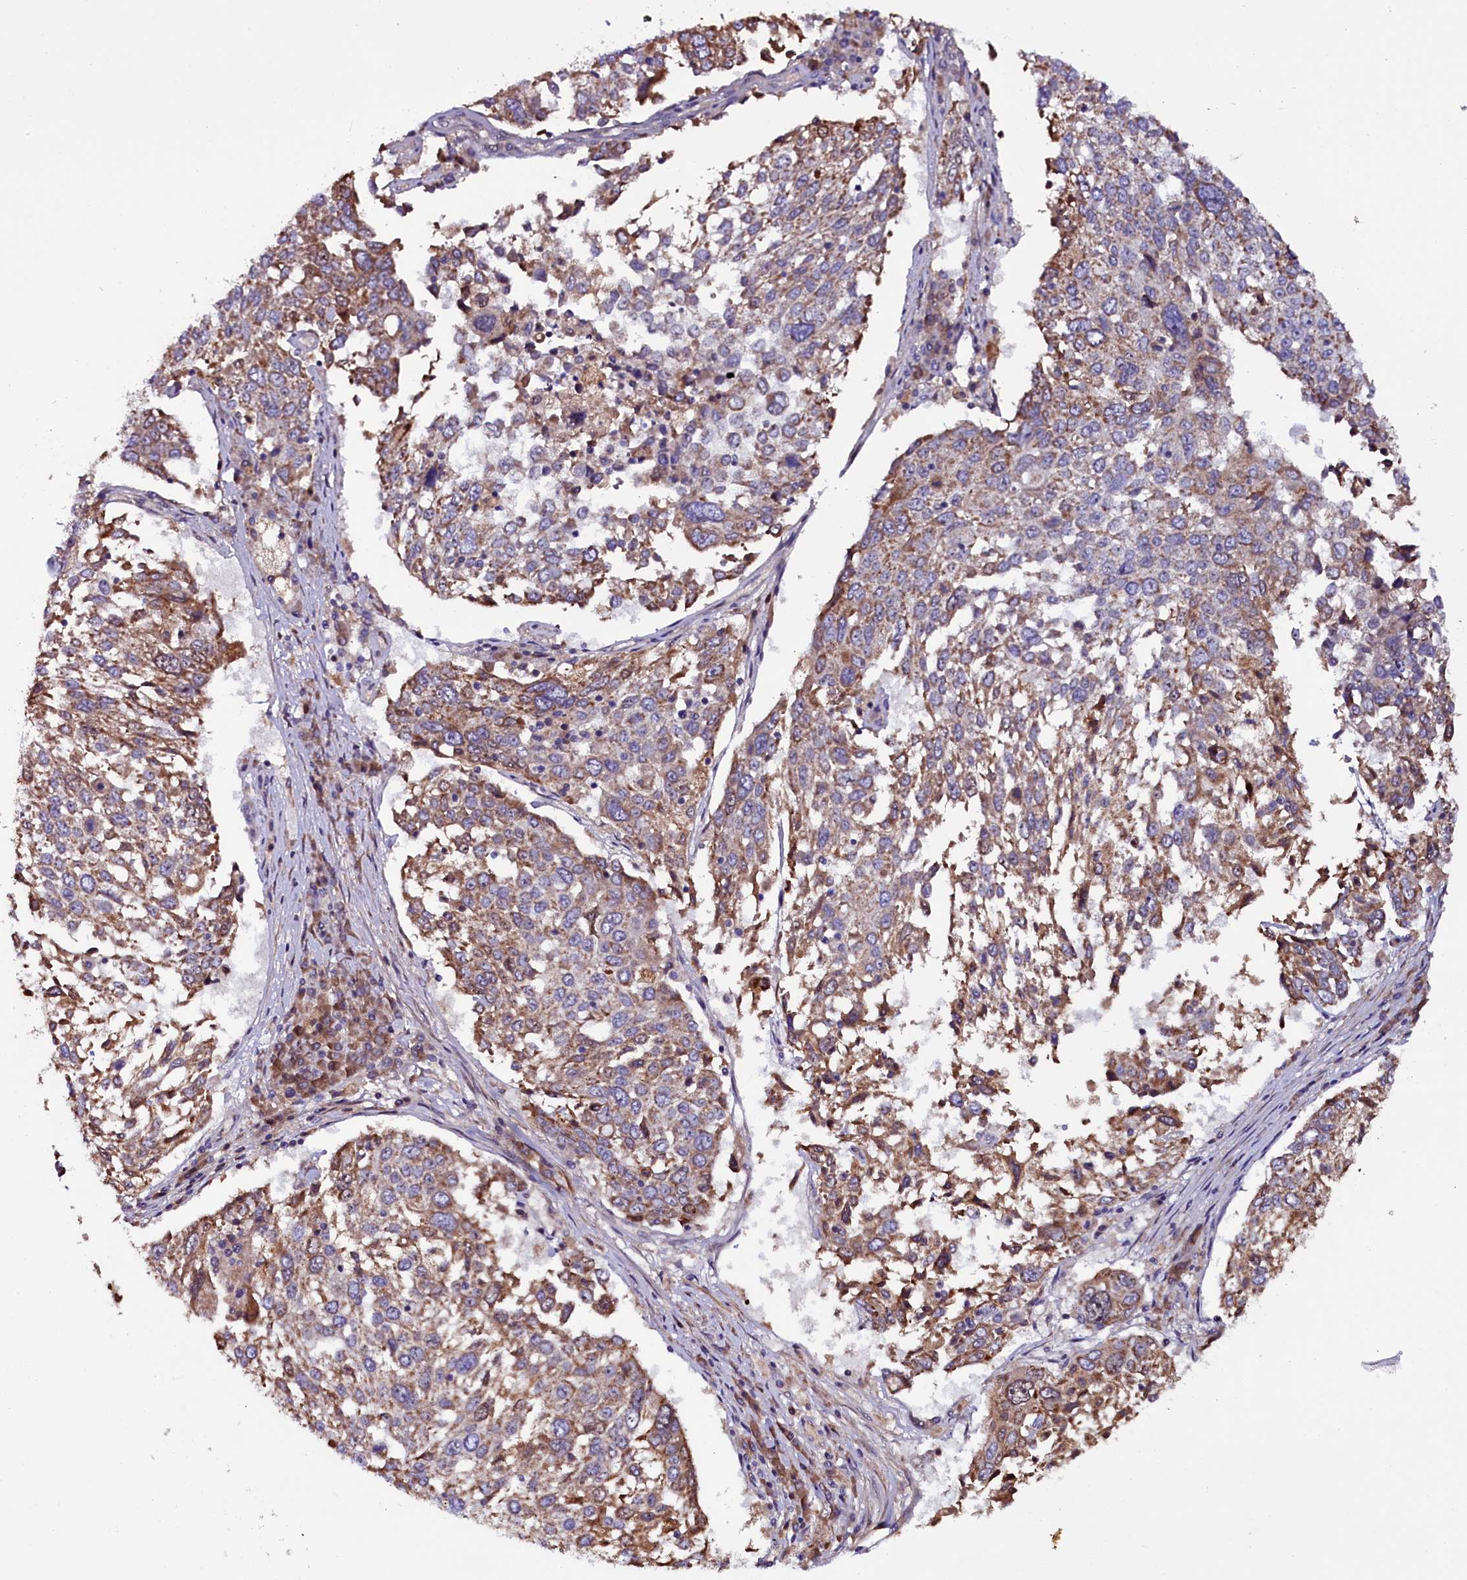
{"staining": {"intensity": "moderate", "quantity": ">75%", "location": "cytoplasmic/membranous"}, "tissue": "lung cancer", "cell_type": "Tumor cells", "image_type": "cancer", "snomed": [{"axis": "morphology", "description": "Squamous cell carcinoma, NOS"}, {"axis": "topography", "description": "Lung"}], "caption": "Squamous cell carcinoma (lung) stained with a protein marker reveals moderate staining in tumor cells.", "gene": "NAA80", "patient": {"sex": "male", "age": 65}}